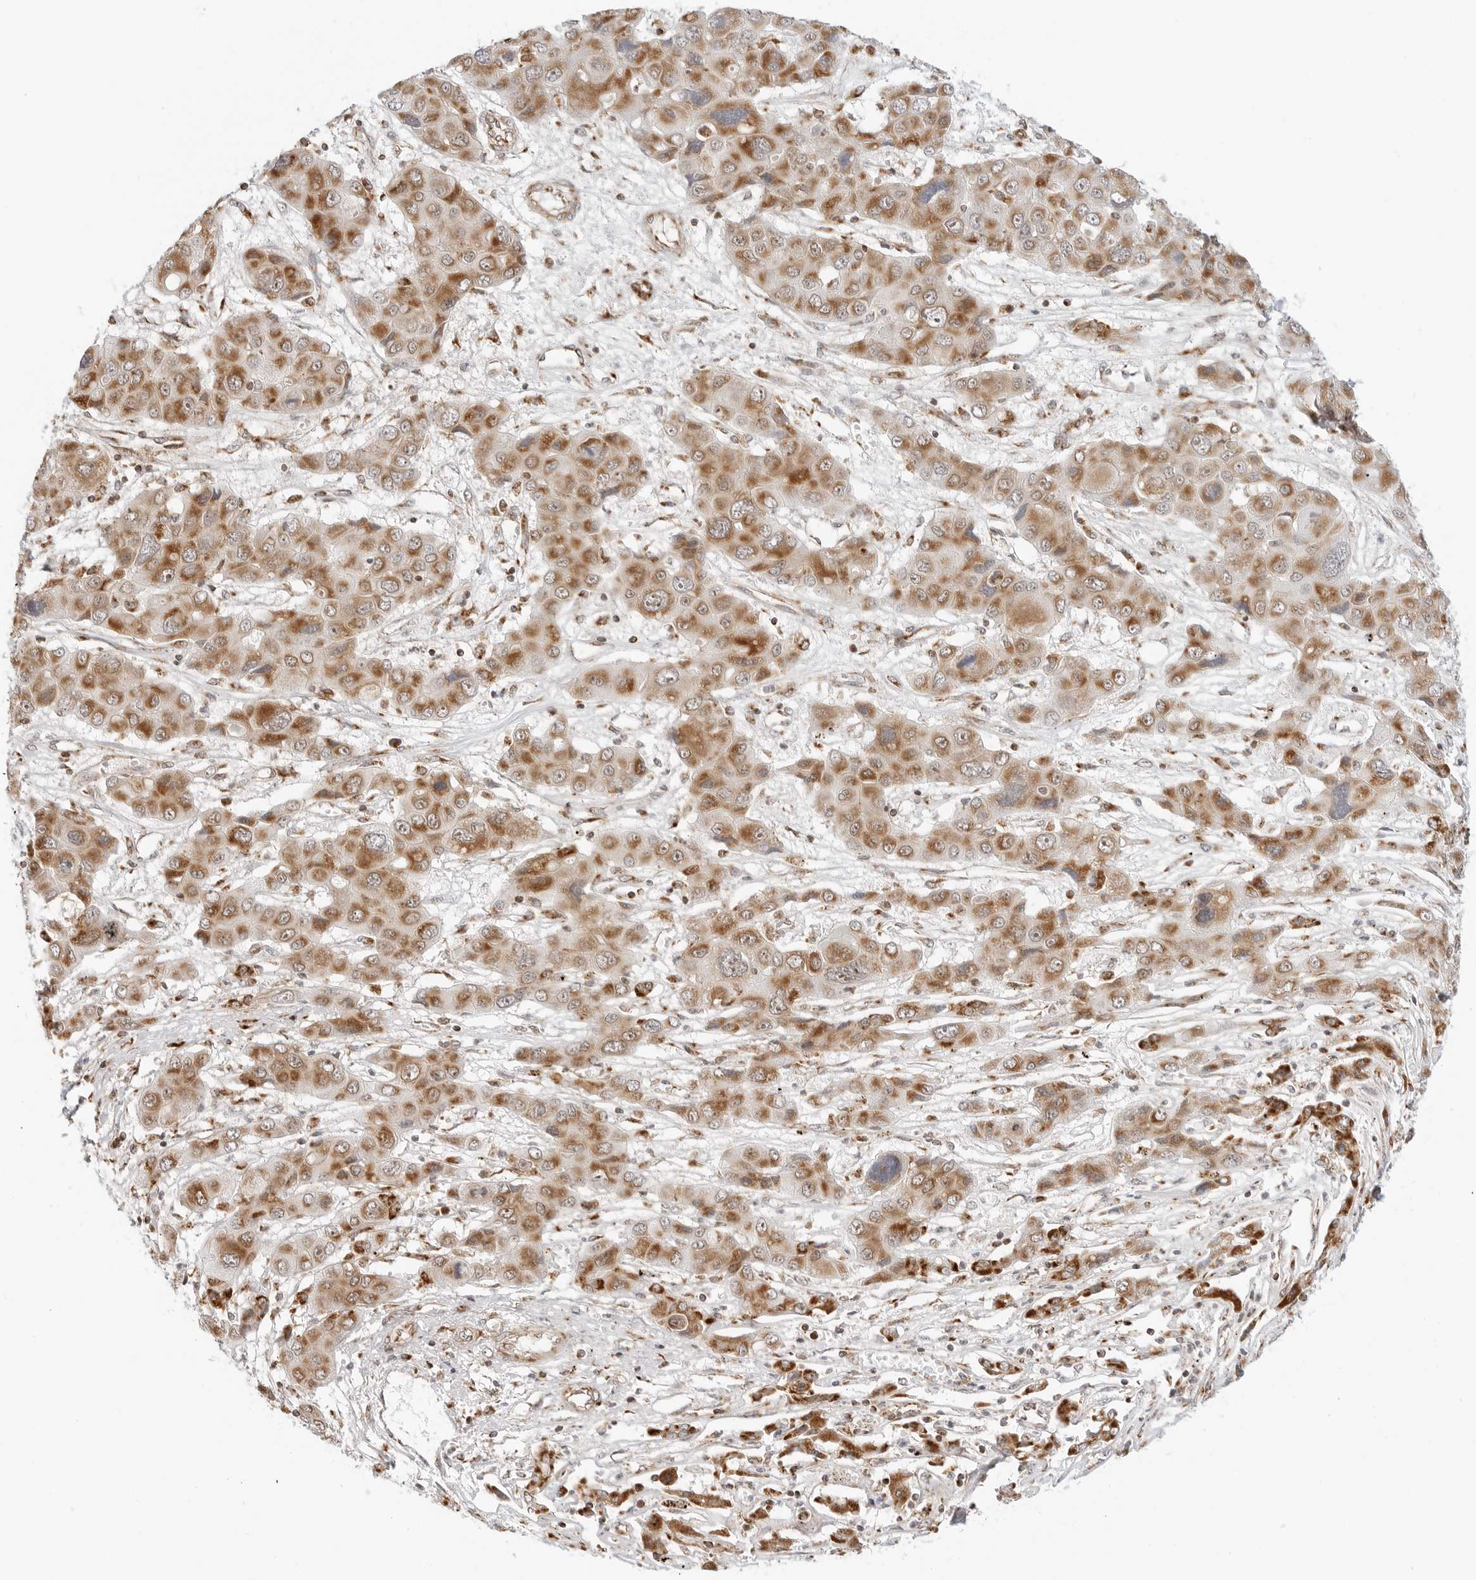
{"staining": {"intensity": "moderate", "quantity": ">75%", "location": "cytoplasmic/membranous"}, "tissue": "liver cancer", "cell_type": "Tumor cells", "image_type": "cancer", "snomed": [{"axis": "morphology", "description": "Cholangiocarcinoma"}, {"axis": "topography", "description": "Liver"}], "caption": "Moderate cytoplasmic/membranous protein positivity is identified in about >75% of tumor cells in liver cholangiocarcinoma.", "gene": "POLR3GL", "patient": {"sex": "male", "age": 67}}